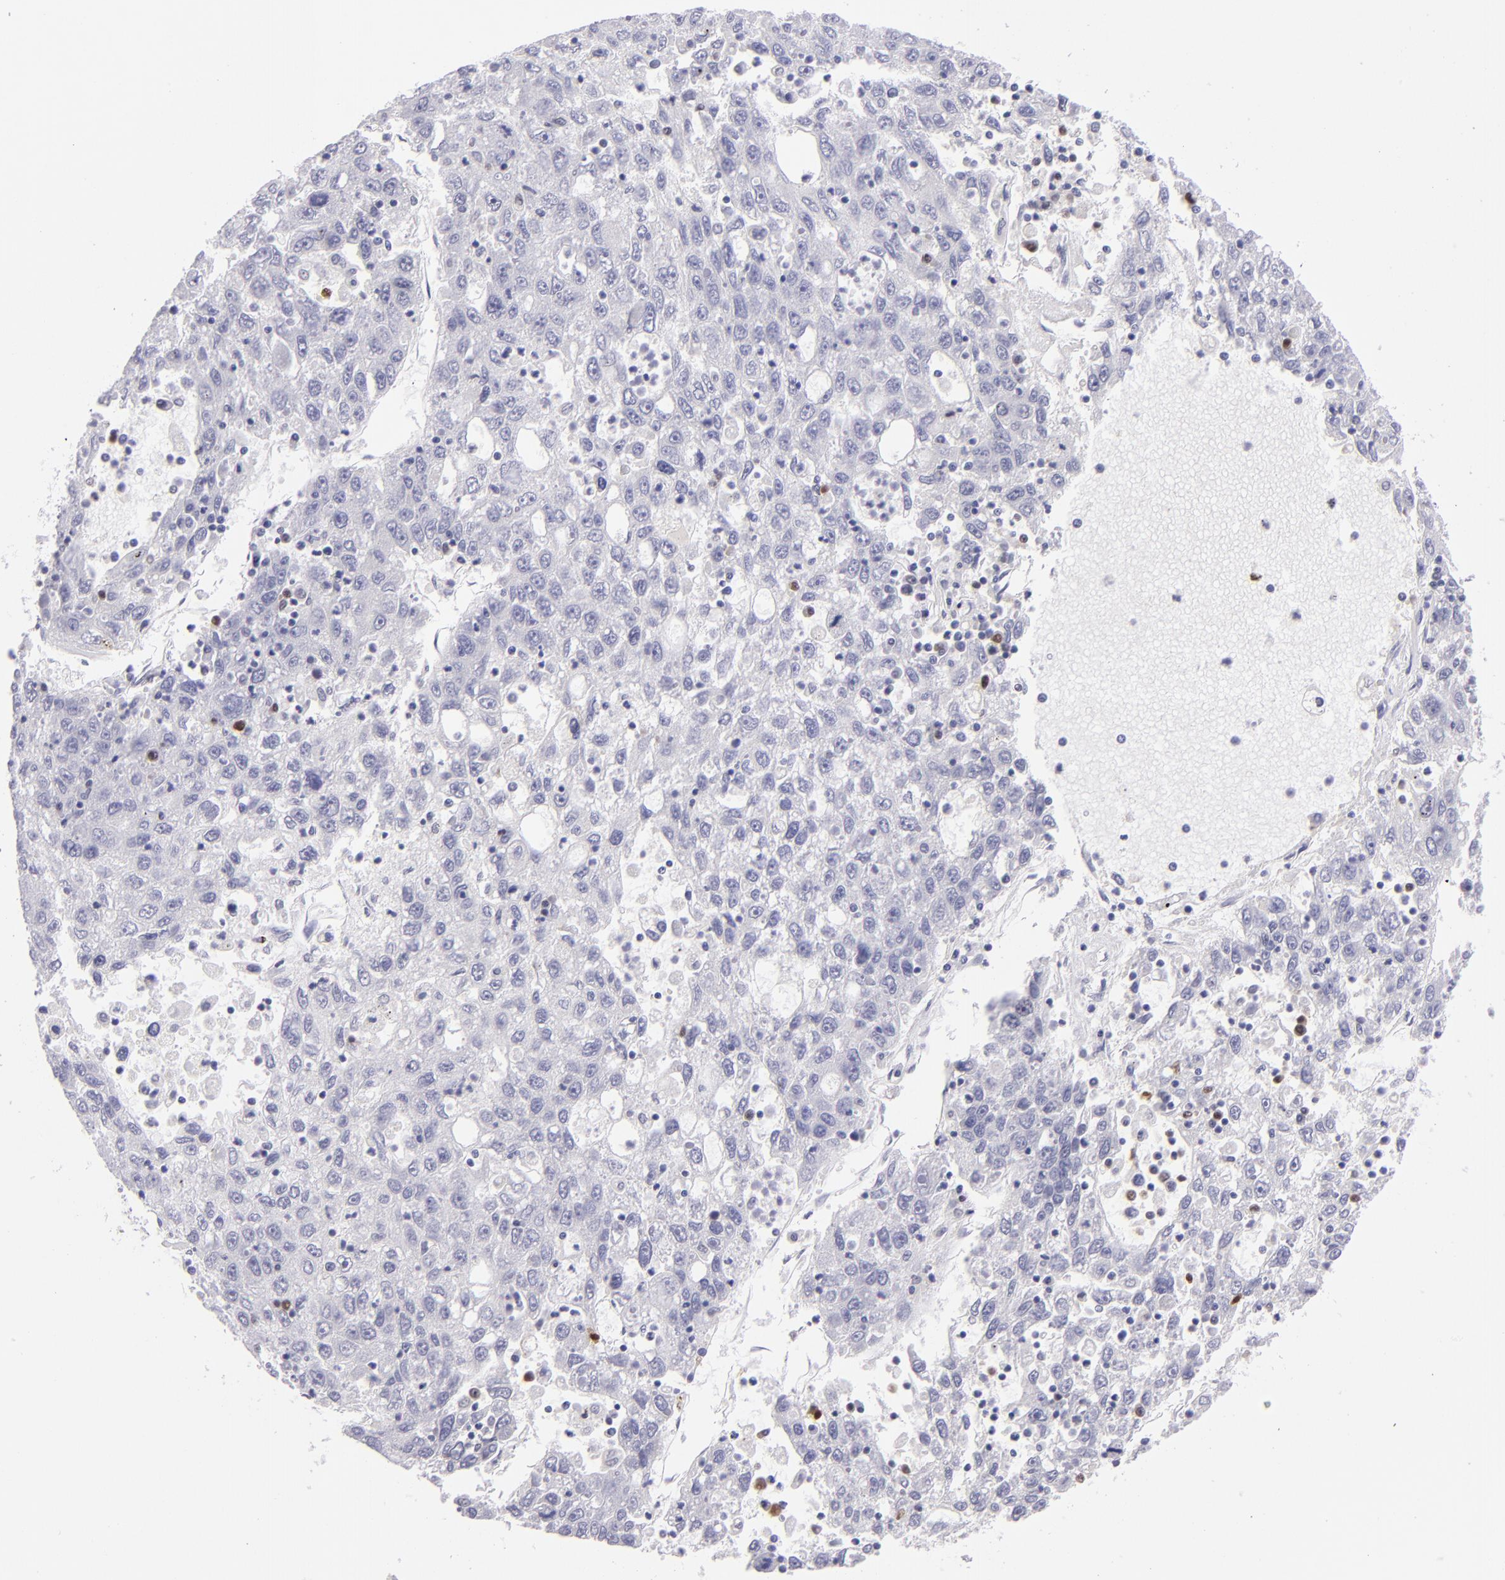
{"staining": {"intensity": "negative", "quantity": "none", "location": "none"}, "tissue": "liver cancer", "cell_type": "Tumor cells", "image_type": "cancer", "snomed": [{"axis": "morphology", "description": "Carcinoma, Hepatocellular, NOS"}, {"axis": "topography", "description": "Liver"}], "caption": "High power microscopy micrograph of an IHC micrograph of liver cancer (hepatocellular carcinoma), revealing no significant positivity in tumor cells.", "gene": "IRF8", "patient": {"sex": "male", "age": 49}}